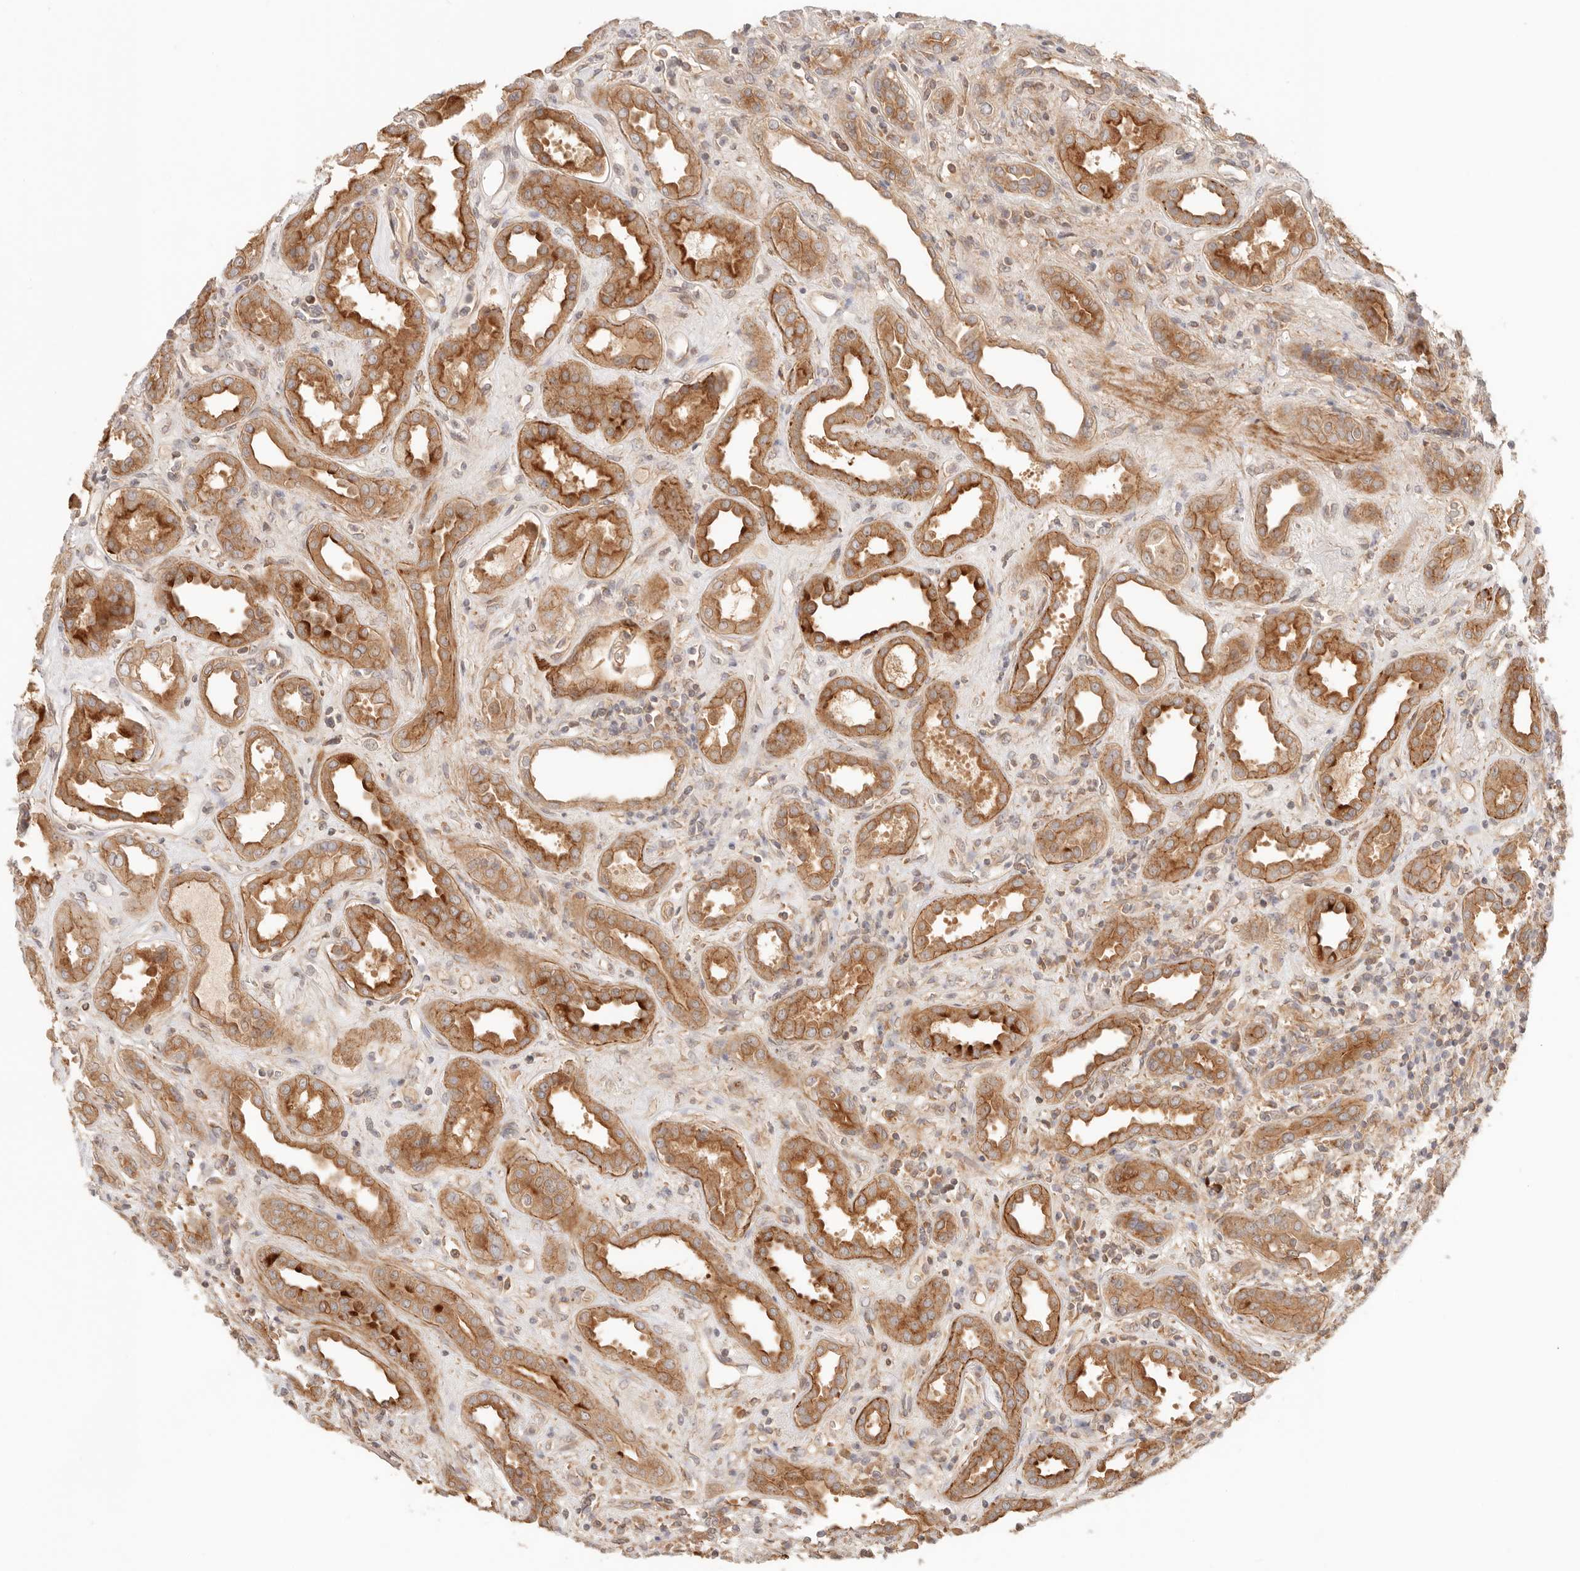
{"staining": {"intensity": "moderate", "quantity": "<25%", "location": "cytoplasmic/membranous"}, "tissue": "kidney", "cell_type": "Cells in glomeruli", "image_type": "normal", "snomed": [{"axis": "morphology", "description": "Normal tissue, NOS"}, {"axis": "topography", "description": "Kidney"}], "caption": "Immunohistochemical staining of unremarkable human kidney exhibits moderate cytoplasmic/membranous protein staining in about <25% of cells in glomeruli.", "gene": "IL1R2", "patient": {"sex": "male", "age": 59}}